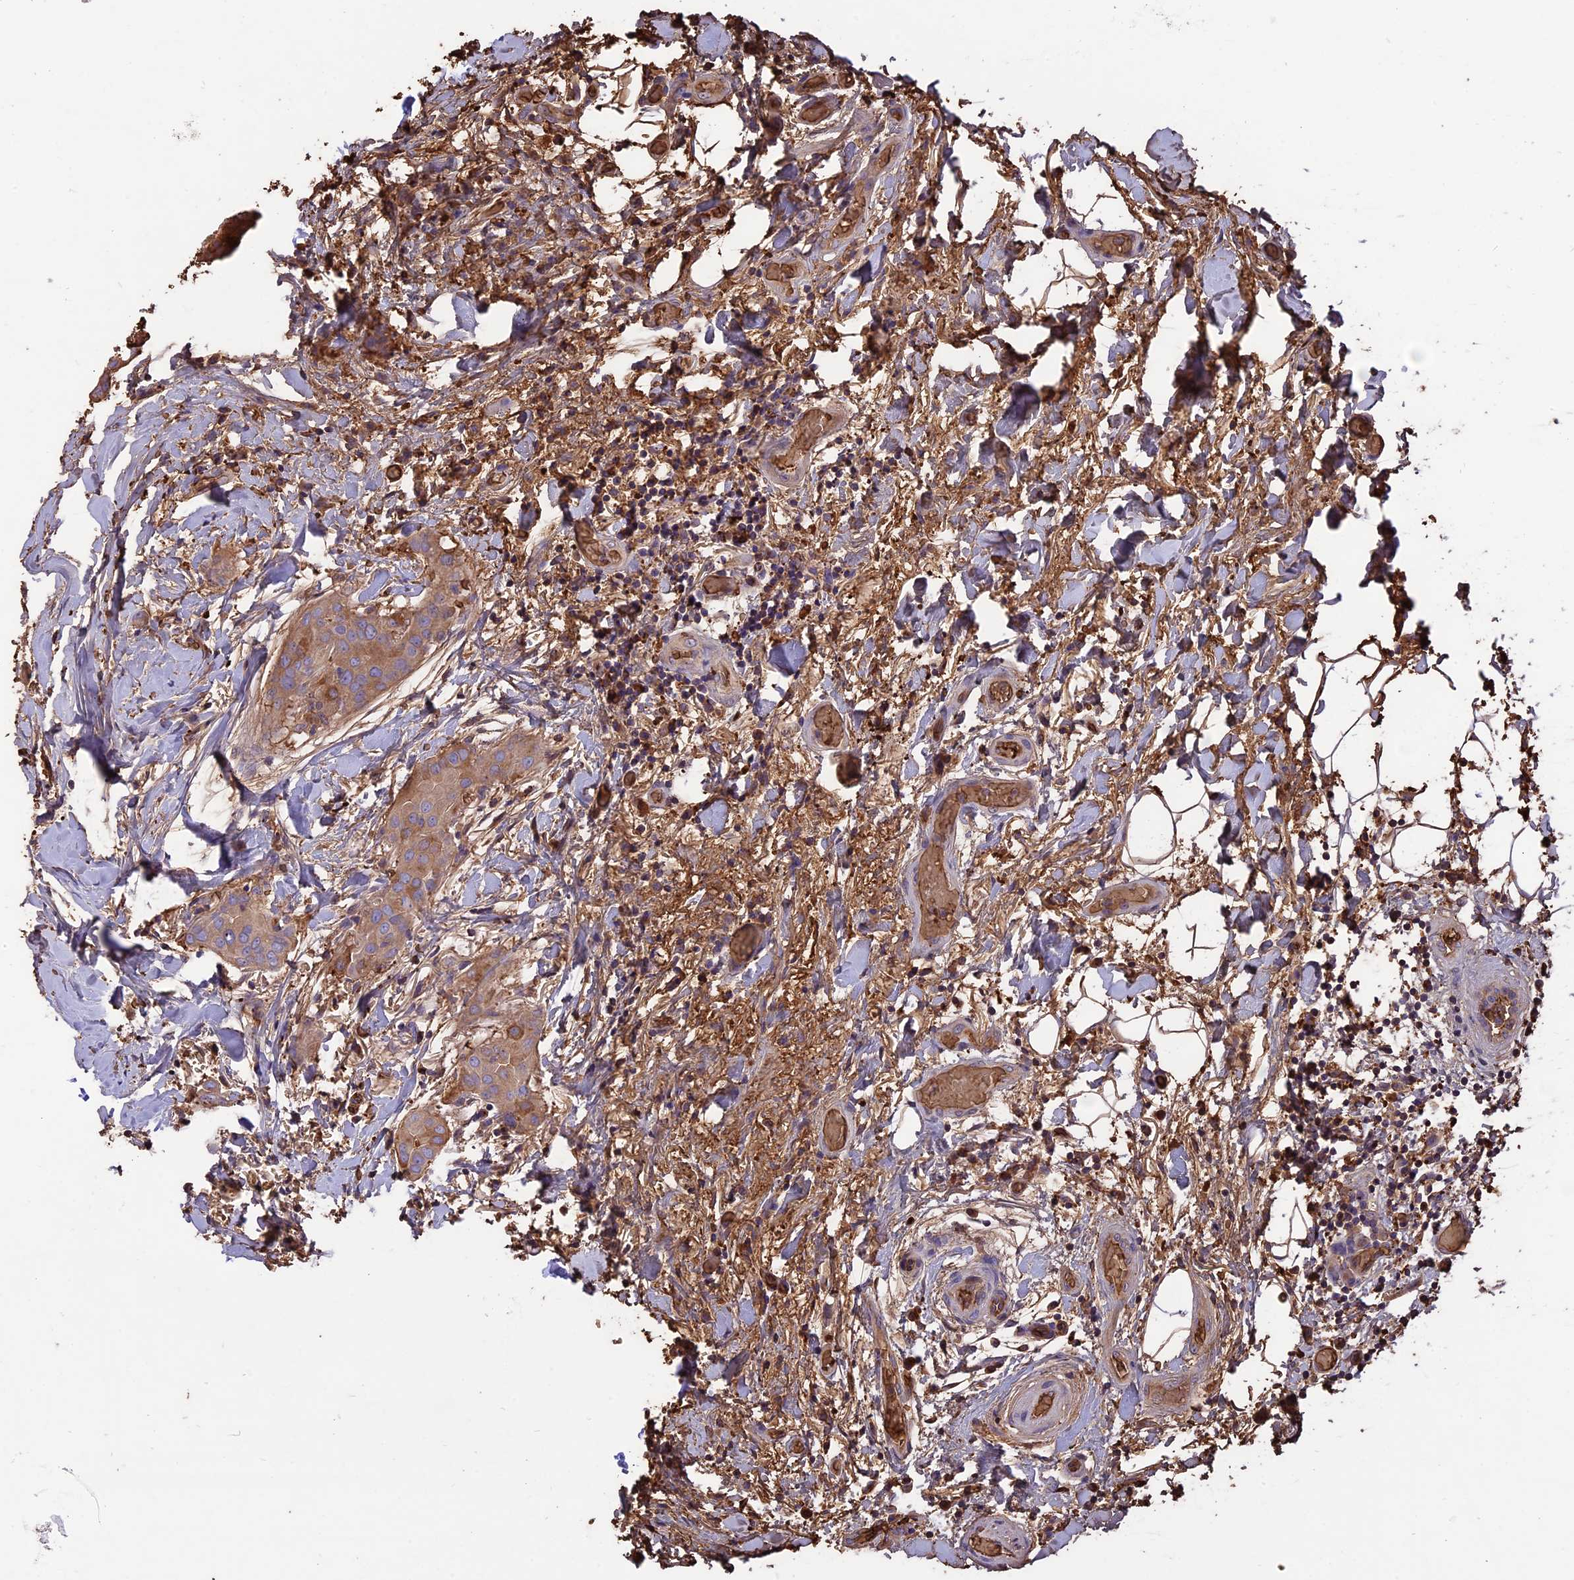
{"staining": {"intensity": "moderate", "quantity": "<25%", "location": "cytoplasmic/membranous"}, "tissue": "thyroid cancer", "cell_type": "Tumor cells", "image_type": "cancer", "snomed": [{"axis": "morphology", "description": "Papillary adenocarcinoma, NOS"}, {"axis": "topography", "description": "Thyroid gland"}], "caption": "A micrograph of papillary adenocarcinoma (thyroid) stained for a protein shows moderate cytoplasmic/membranous brown staining in tumor cells.", "gene": "TTC4", "patient": {"sex": "male", "age": 33}}